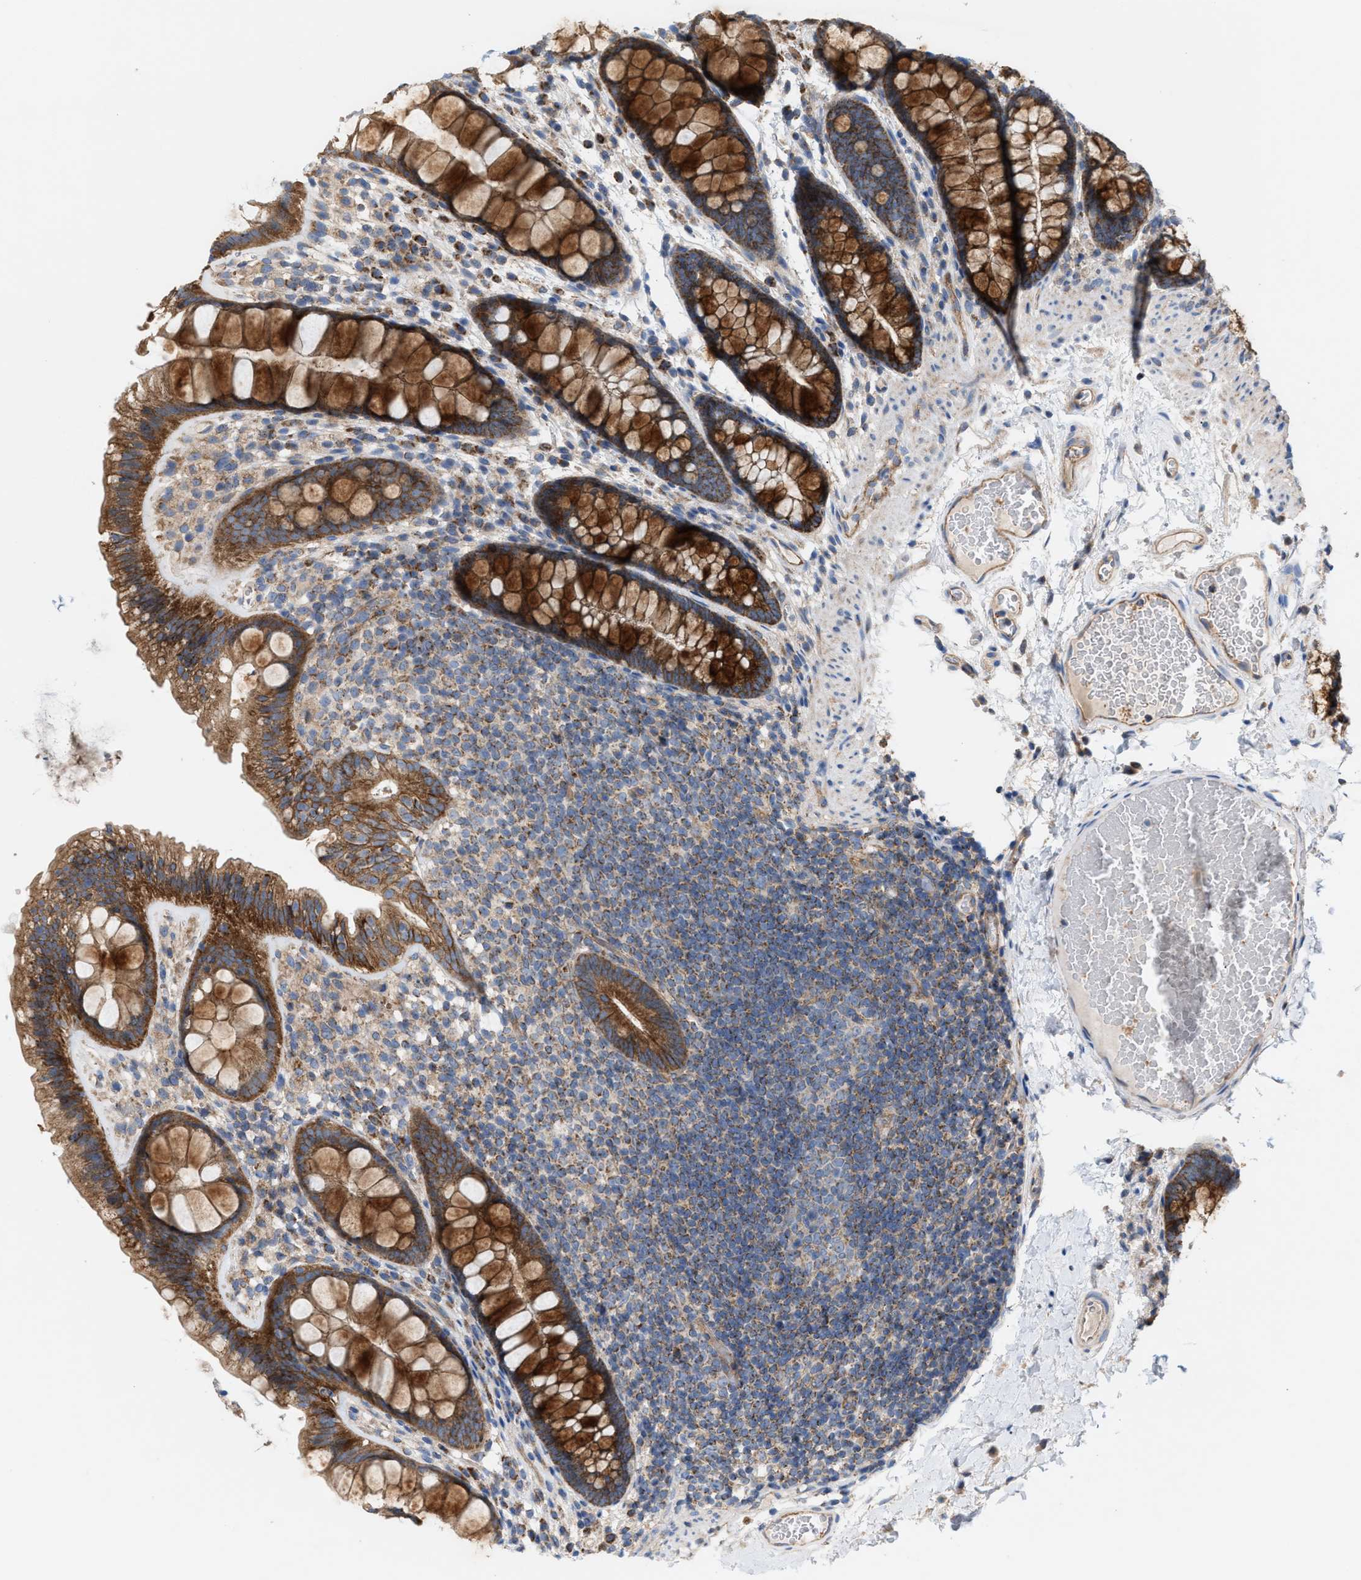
{"staining": {"intensity": "moderate", "quantity": ">75%", "location": "cytoplasmic/membranous"}, "tissue": "colon", "cell_type": "Endothelial cells", "image_type": "normal", "snomed": [{"axis": "morphology", "description": "Normal tissue, NOS"}, {"axis": "topography", "description": "Colon"}], "caption": "High-power microscopy captured an IHC histopathology image of unremarkable colon, revealing moderate cytoplasmic/membranous expression in approximately >75% of endothelial cells.", "gene": "OXSM", "patient": {"sex": "female", "age": 56}}